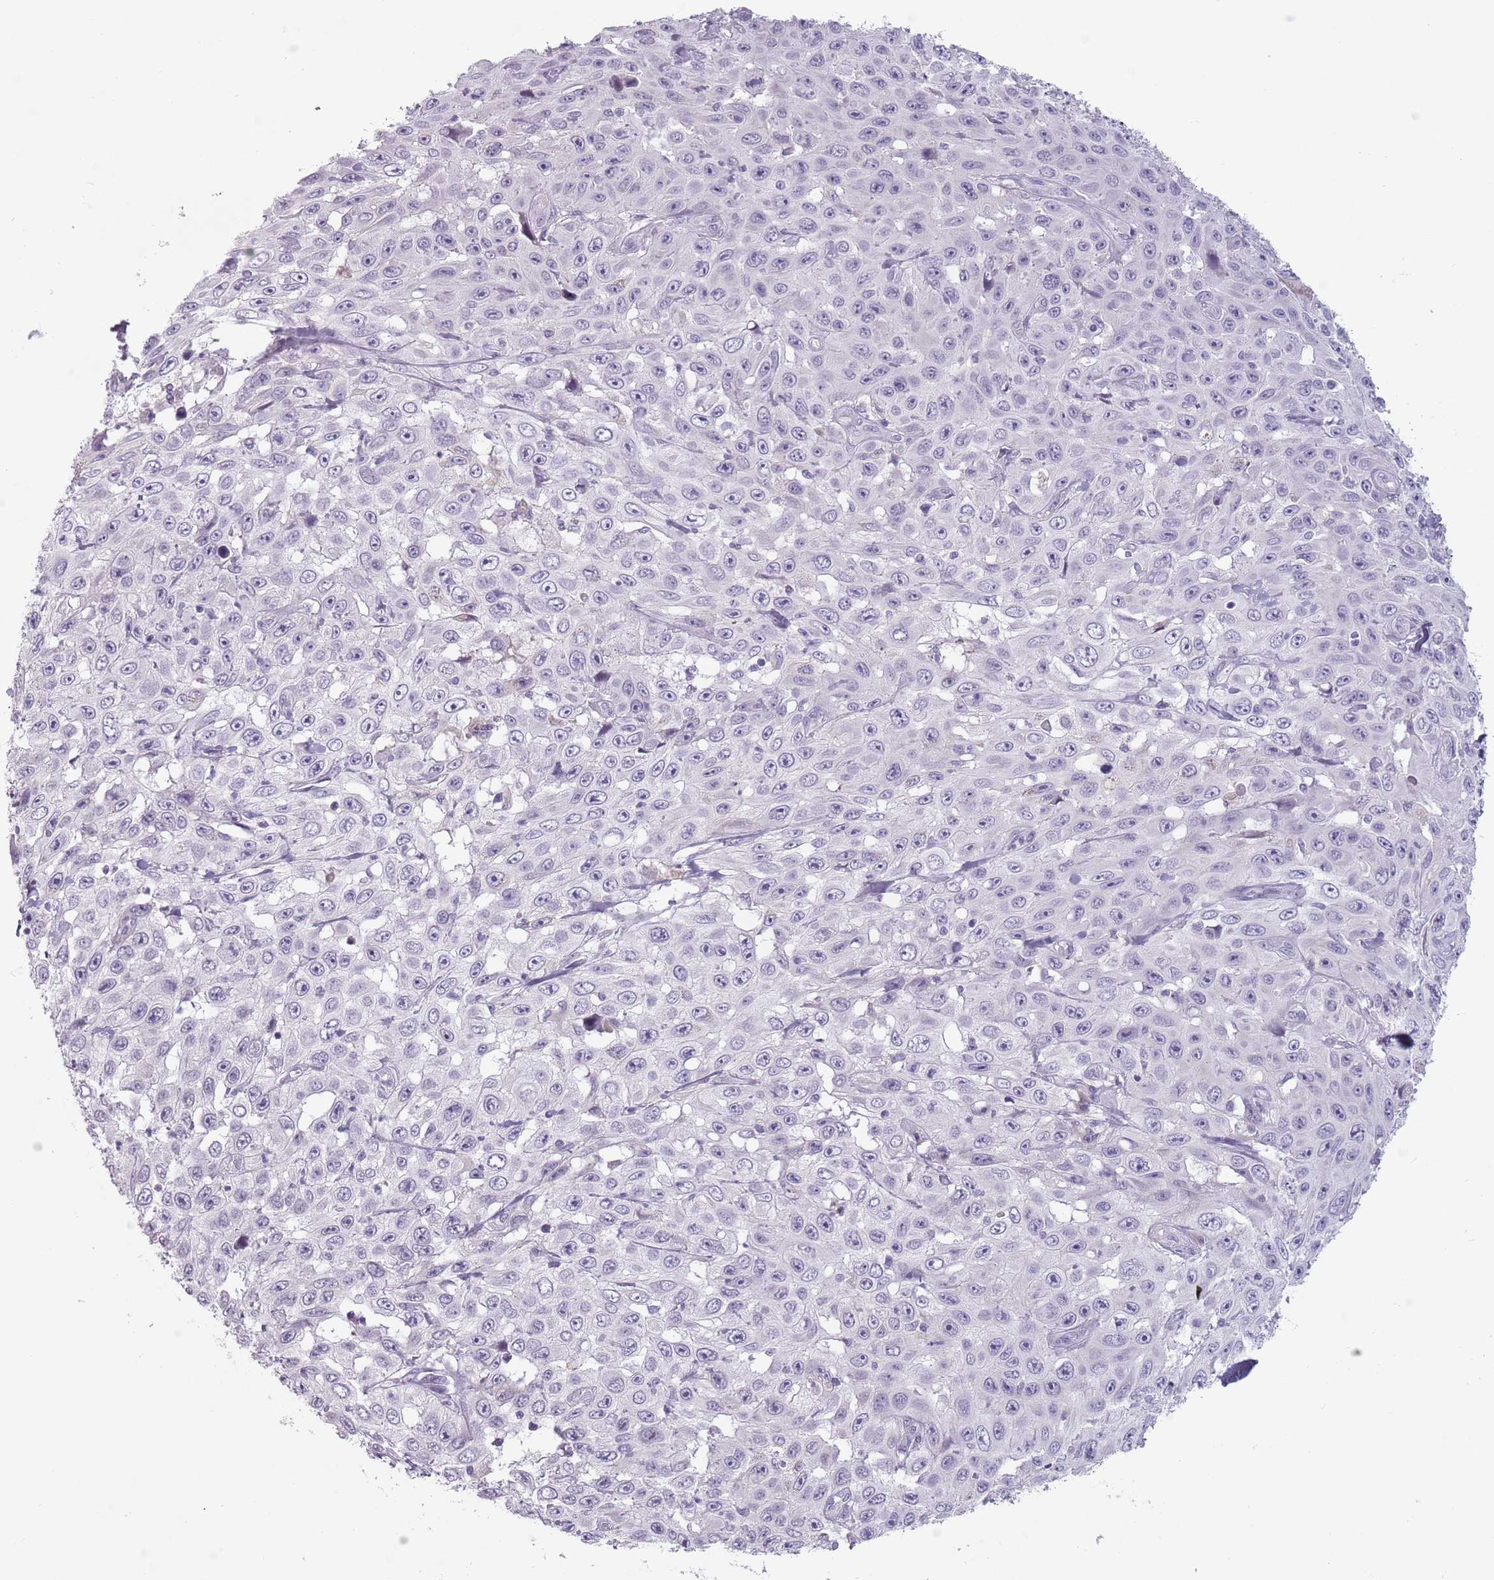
{"staining": {"intensity": "negative", "quantity": "none", "location": "none"}, "tissue": "skin cancer", "cell_type": "Tumor cells", "image_type": "cancer", "snomed": [{"axis": "morphology", "description": "Squamous cell carcinoma, NOS"}, {"axis": "topography", "description": "Skin"}], "caption": "An IHC photomicrograph of skin squamous cell carcinoma is shown. There is no staining in tumor cells of skin squamous cell carcinoma.", "gene": "CEP19", "patient": {"sex": "male", "age": 82}}